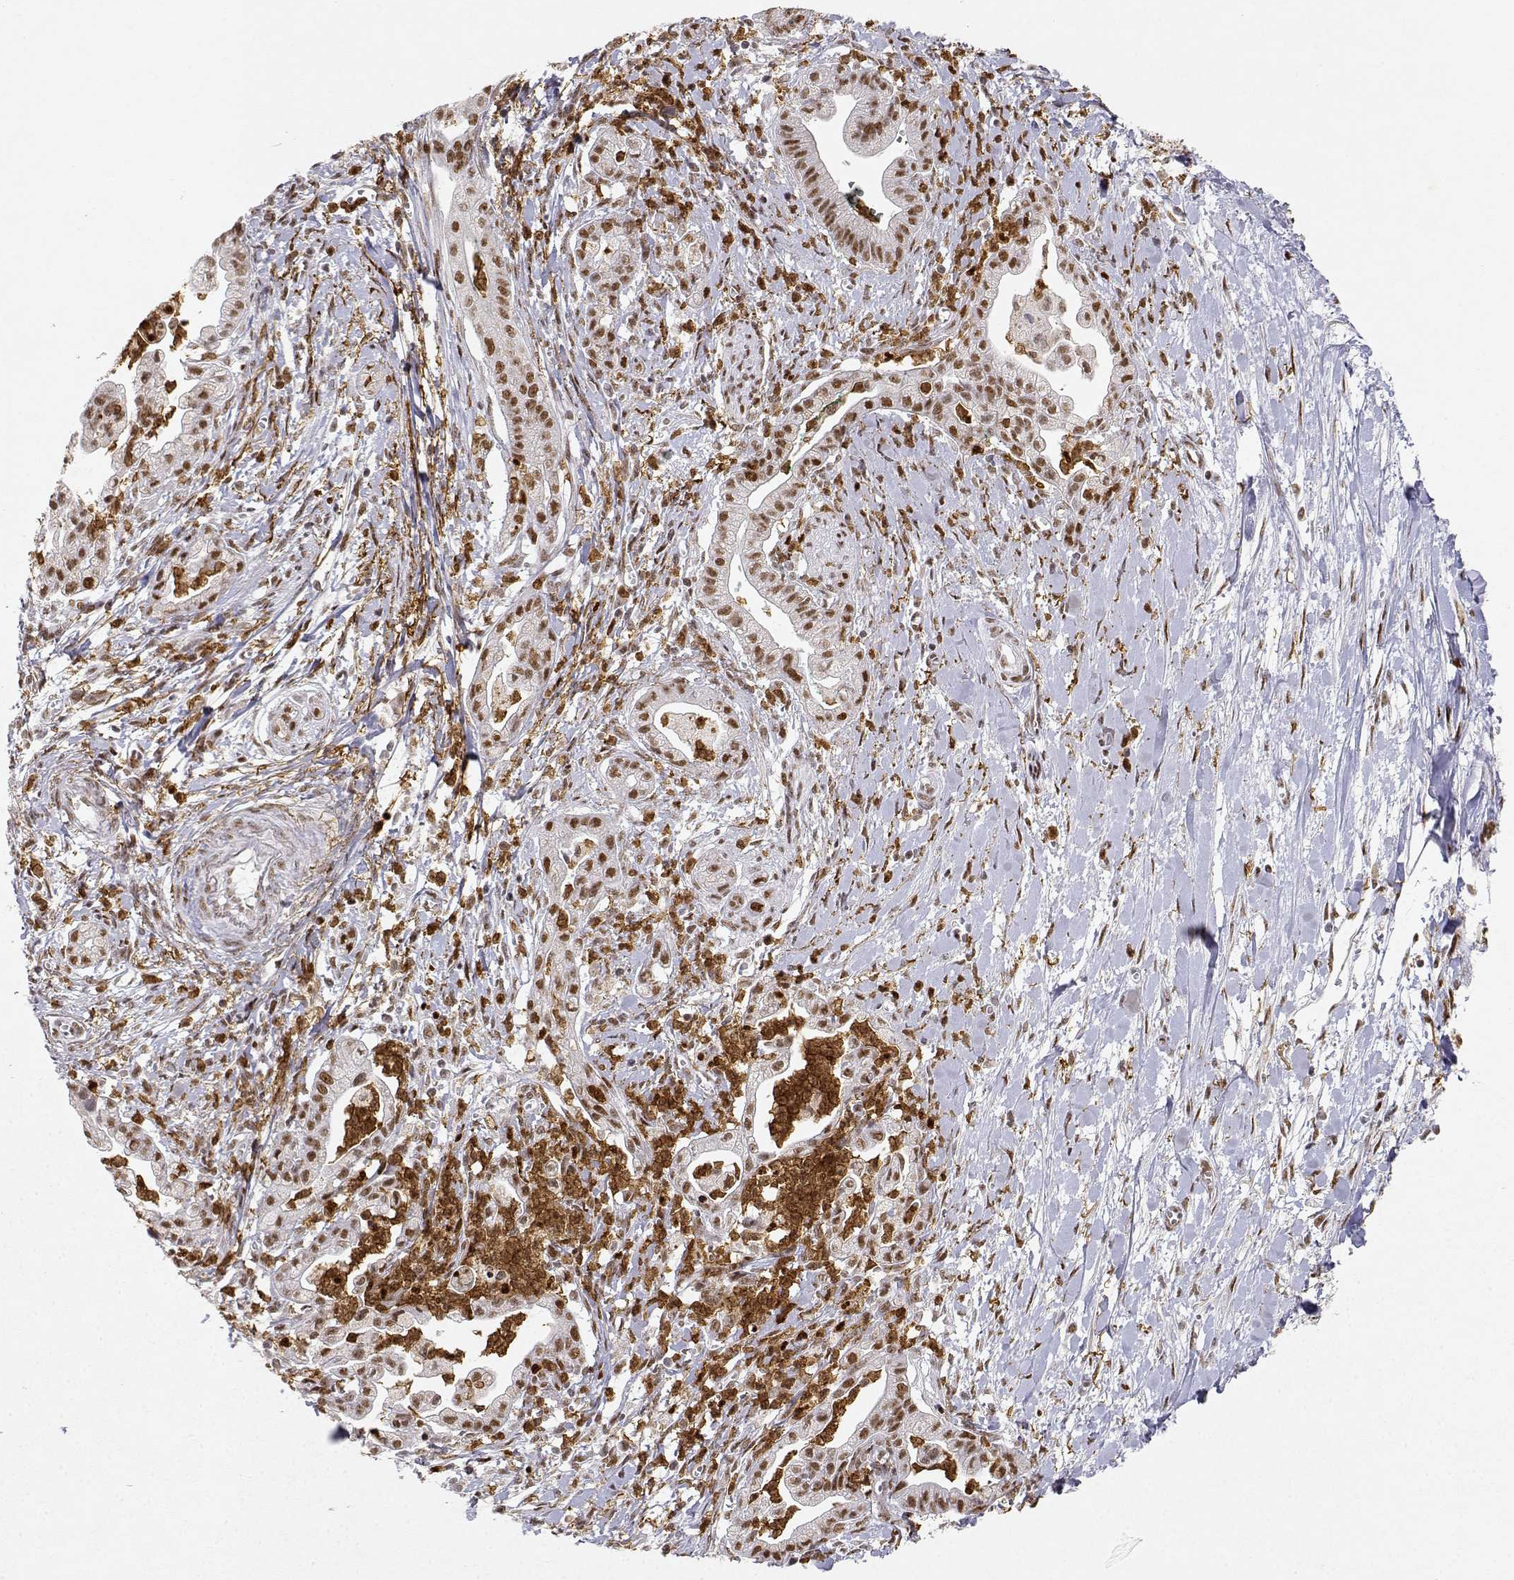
{"staining": {"intensity": "moderate", "quantity": ">75%", "location": "nuclear"}, "tissue": "pancreatic cancer", "cell_type": "Tumor cells", "image_type": "cancer", "snomed": [{"axis": "morphology", "description": "Normal tissue, NOS"}, {"axis": "morphology", "description": "Adenocarcinoma, NOS"}, {"axis": "topography", "description": "Lymph node"}, {"axis": "topography", "description": "Pancreas"}], "caption": "Immunohistochemical staining of human pancreatic cancer displays medium levels of moderate nuclear protein expression in about >75% of tumor cells.", "gene": "RSF1", "patient": {"sex": "female", "age": 58}}